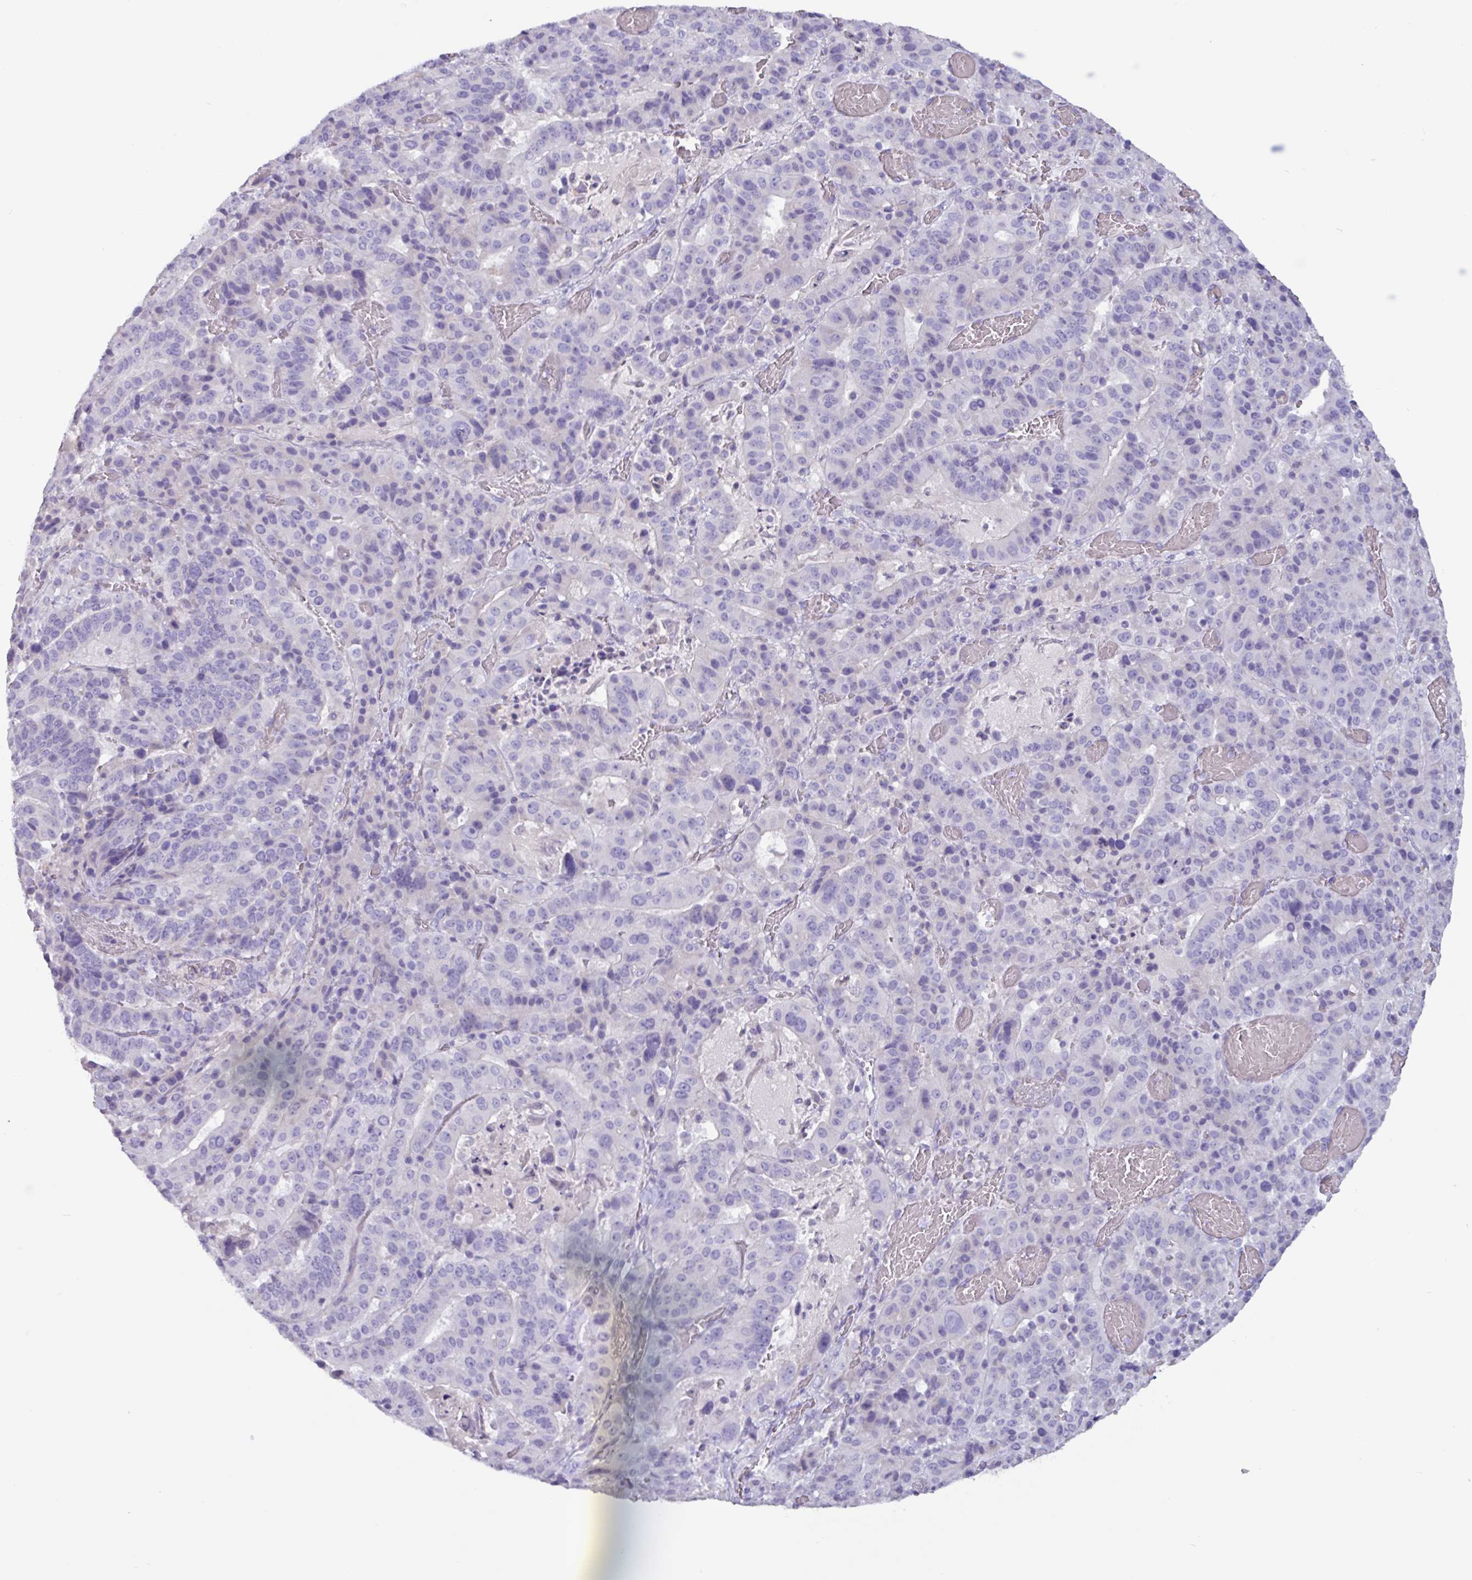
{"staining": {"intensity": "negative", "quantity": "none", "location": "none"}, "tissue": "stomach cancer", "cell_type": "Tumor cells", "image_type": "cancer", "snomed": [{"axis": "morphology", "description": "Adenocarcinoma, NOS"}, {"axis": "topography", "description": "Stomach"}], "caption": "Human adenocarcinoma (stomach) stained for a protein using immunohistochemistry (IHC) shows no expression in tumor cells.", "gene": "ADGRE1", "patient": {"sex": "male", "age": 48}}